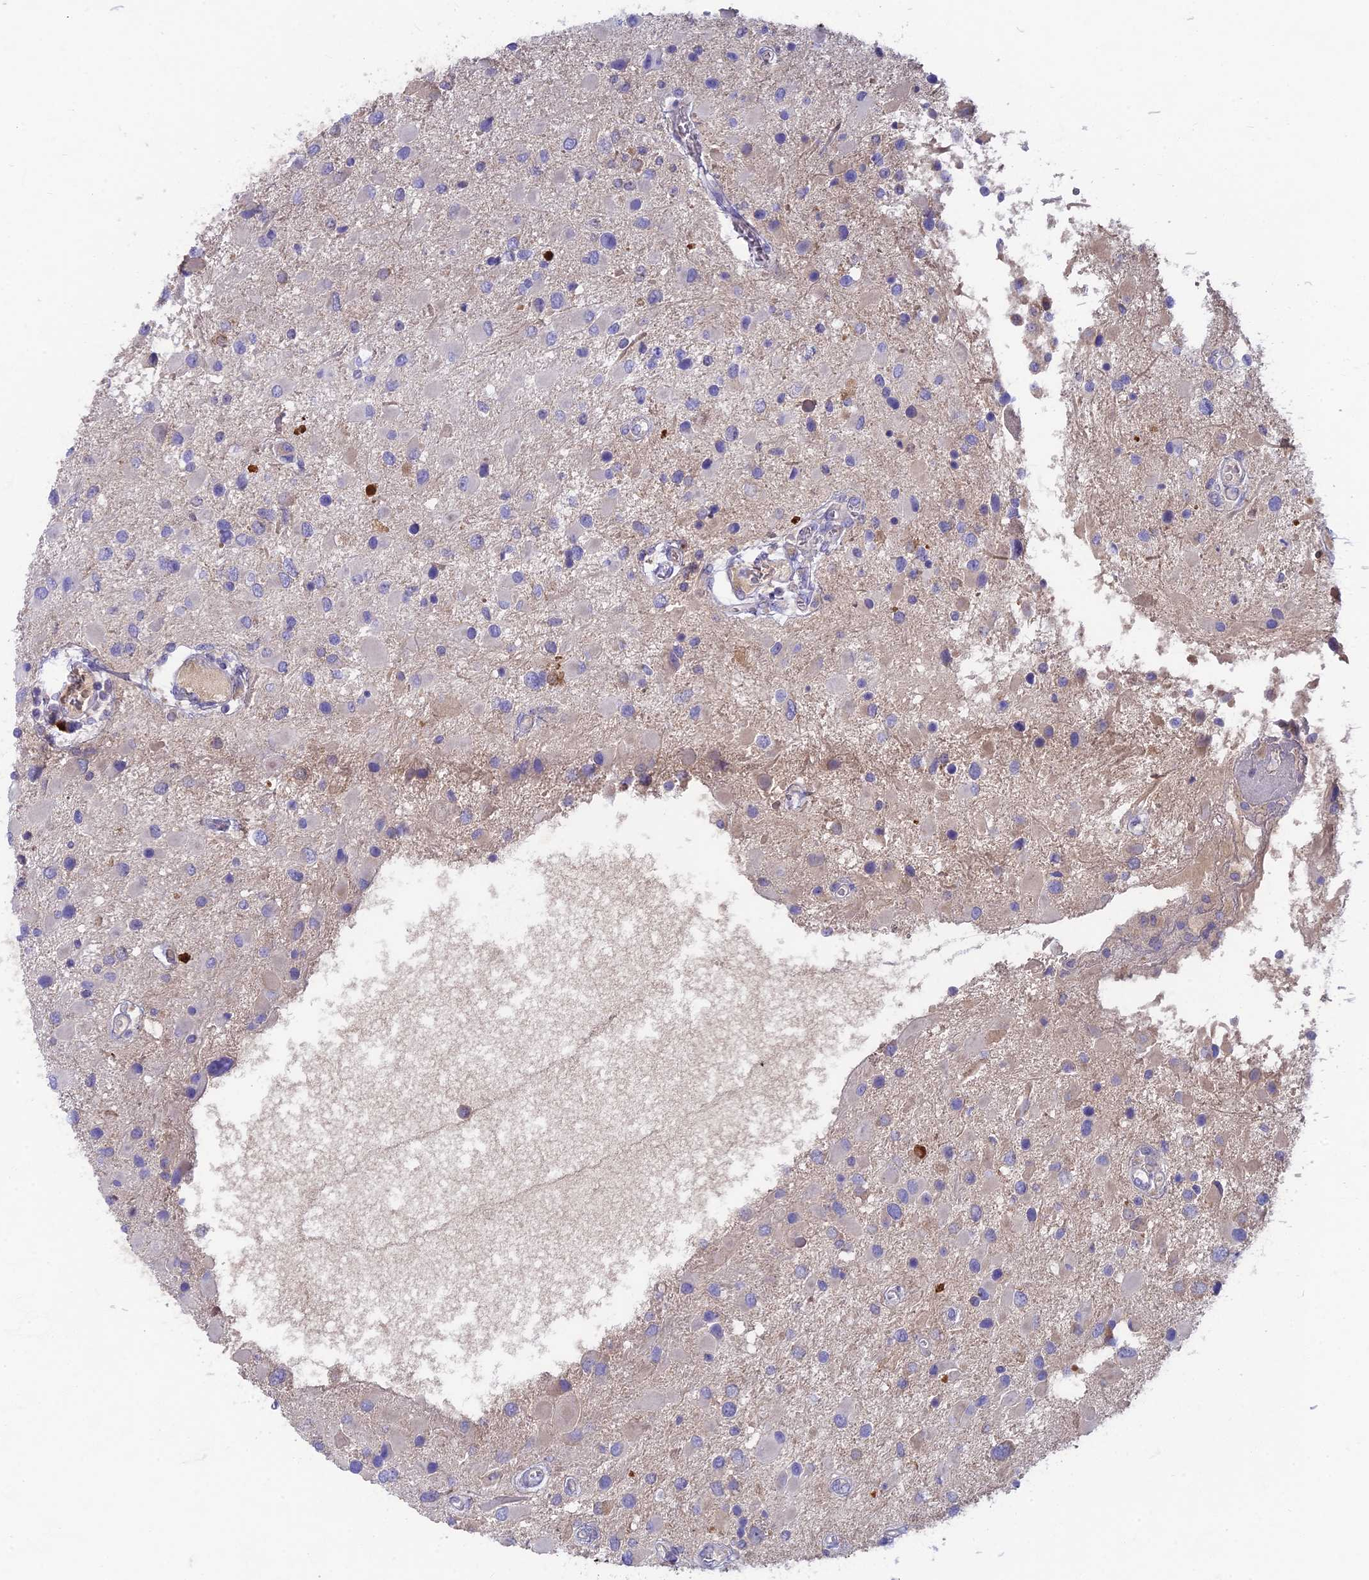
{"staining": {"intensity": "negative", "quantity": "none", "location": "none"}, "tissue": "glioma", "cell_type": "Tumor cells", "image_type": "cancer", "snomed": [{"axis": "morphology", "description": "Glioma, malignant, High grade"}, {"axis": "topography", "description": "Brain"}], "caption": "Immunohistochemical staining of malignant glioma (high-grade) exhibits no significant positivity in tumor cells. The staining is performed using DAB (3,3'-diaminobenzidine) brown chromogen with nuclei counter-stained in using hematoxylin.", "gene": "PZP", "patient": {"sex": "male", "age": 53}}